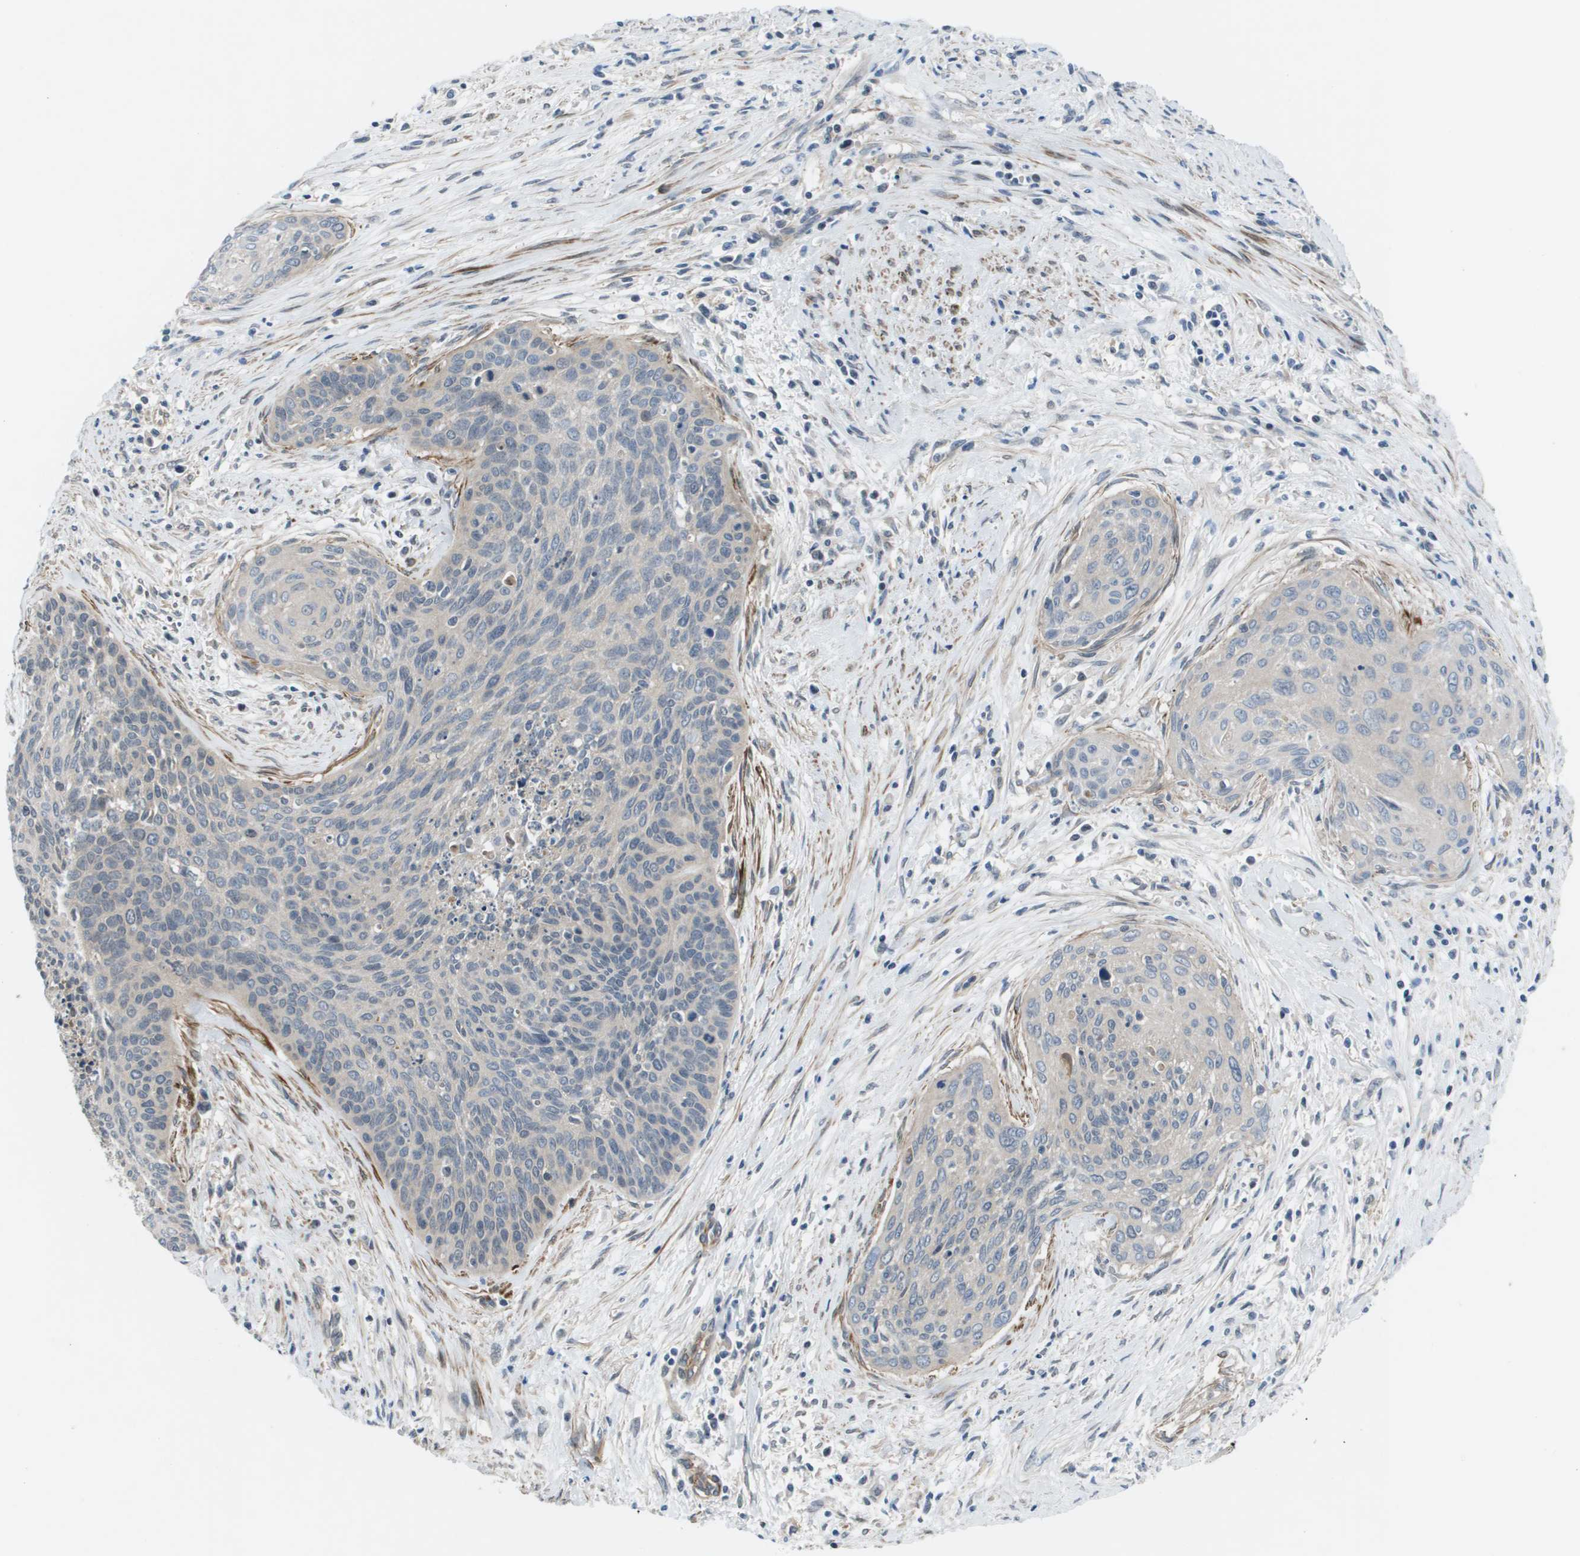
{"staining": {"intensity": "negative", "quantity": "none", "location": "none"}, "tissue": "cervical cancer", "cell_type": "Tumor cells", "image_type": "cancer", "snomed": [{"axis": "morphology", "description": "Squamous cell carcinoma, NOS"}, {"axis": "topography", "description": "Cervix"}], "caption": "There is no significant positivity in tumor cells of cervical cancer.", "gene": "ENPP5", "patient": {"sex": "female", "age": 55}}